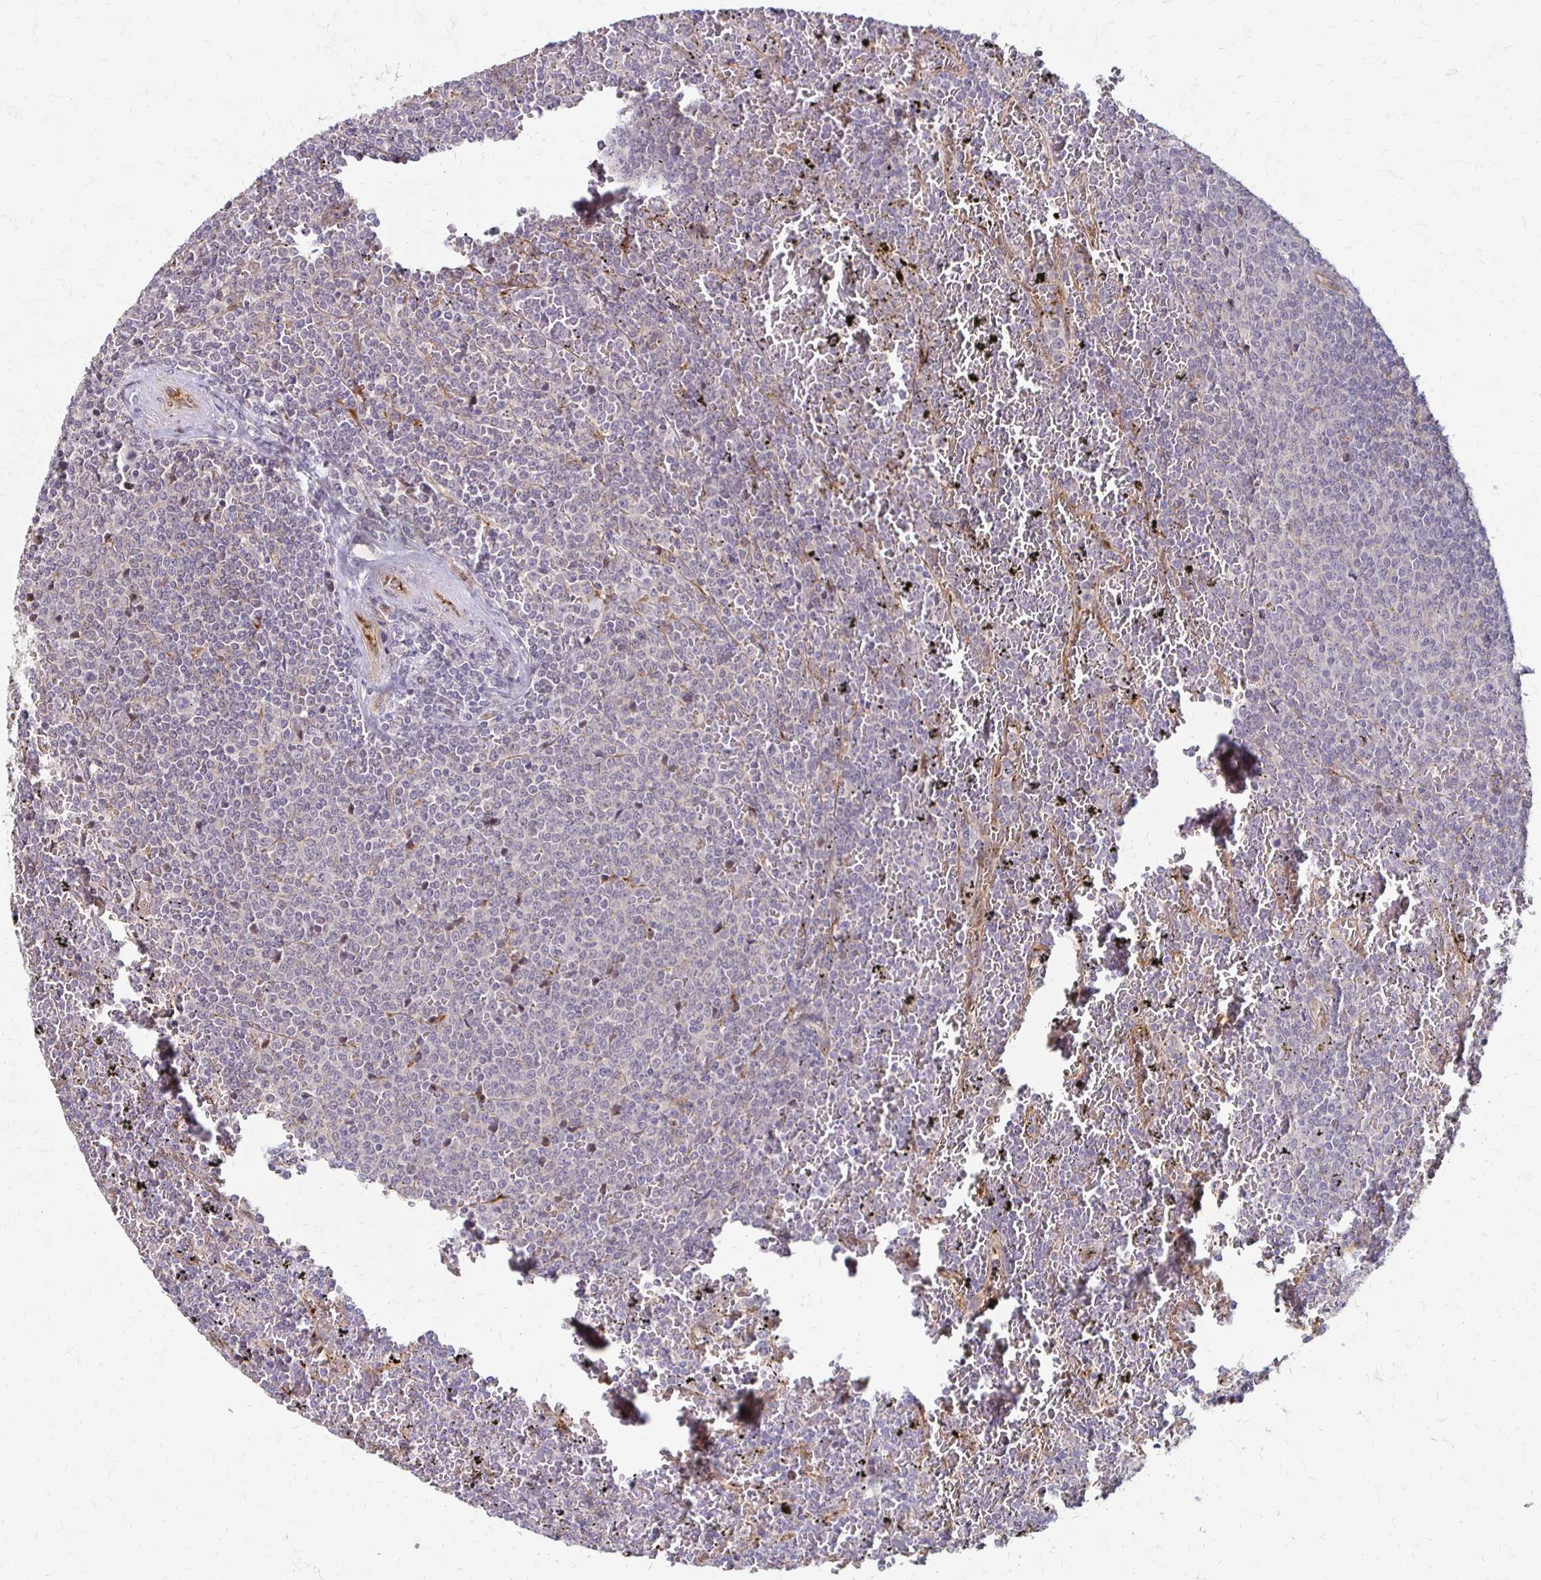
{"staining": {"intensity": "negative", "quantity": "none", "location": "none"}, "tissue": "lymphoma", "cell_type": "Tumor cells", "image_type": "cancer", "snomed": [{"axis": "morphology", "description": "Malignant lymphoma, non-Hodgkin's type, Low grade"}, {"axis": "topography", "description": "Spleen"}], "caption": "IHC photomicrograph of neoplastic tissue: lymphoma stained with DAB demonstrates no significant protein staining in tumor cells.", "gene": "CFL2", "patient": {"sex": "female", "age": 77}}